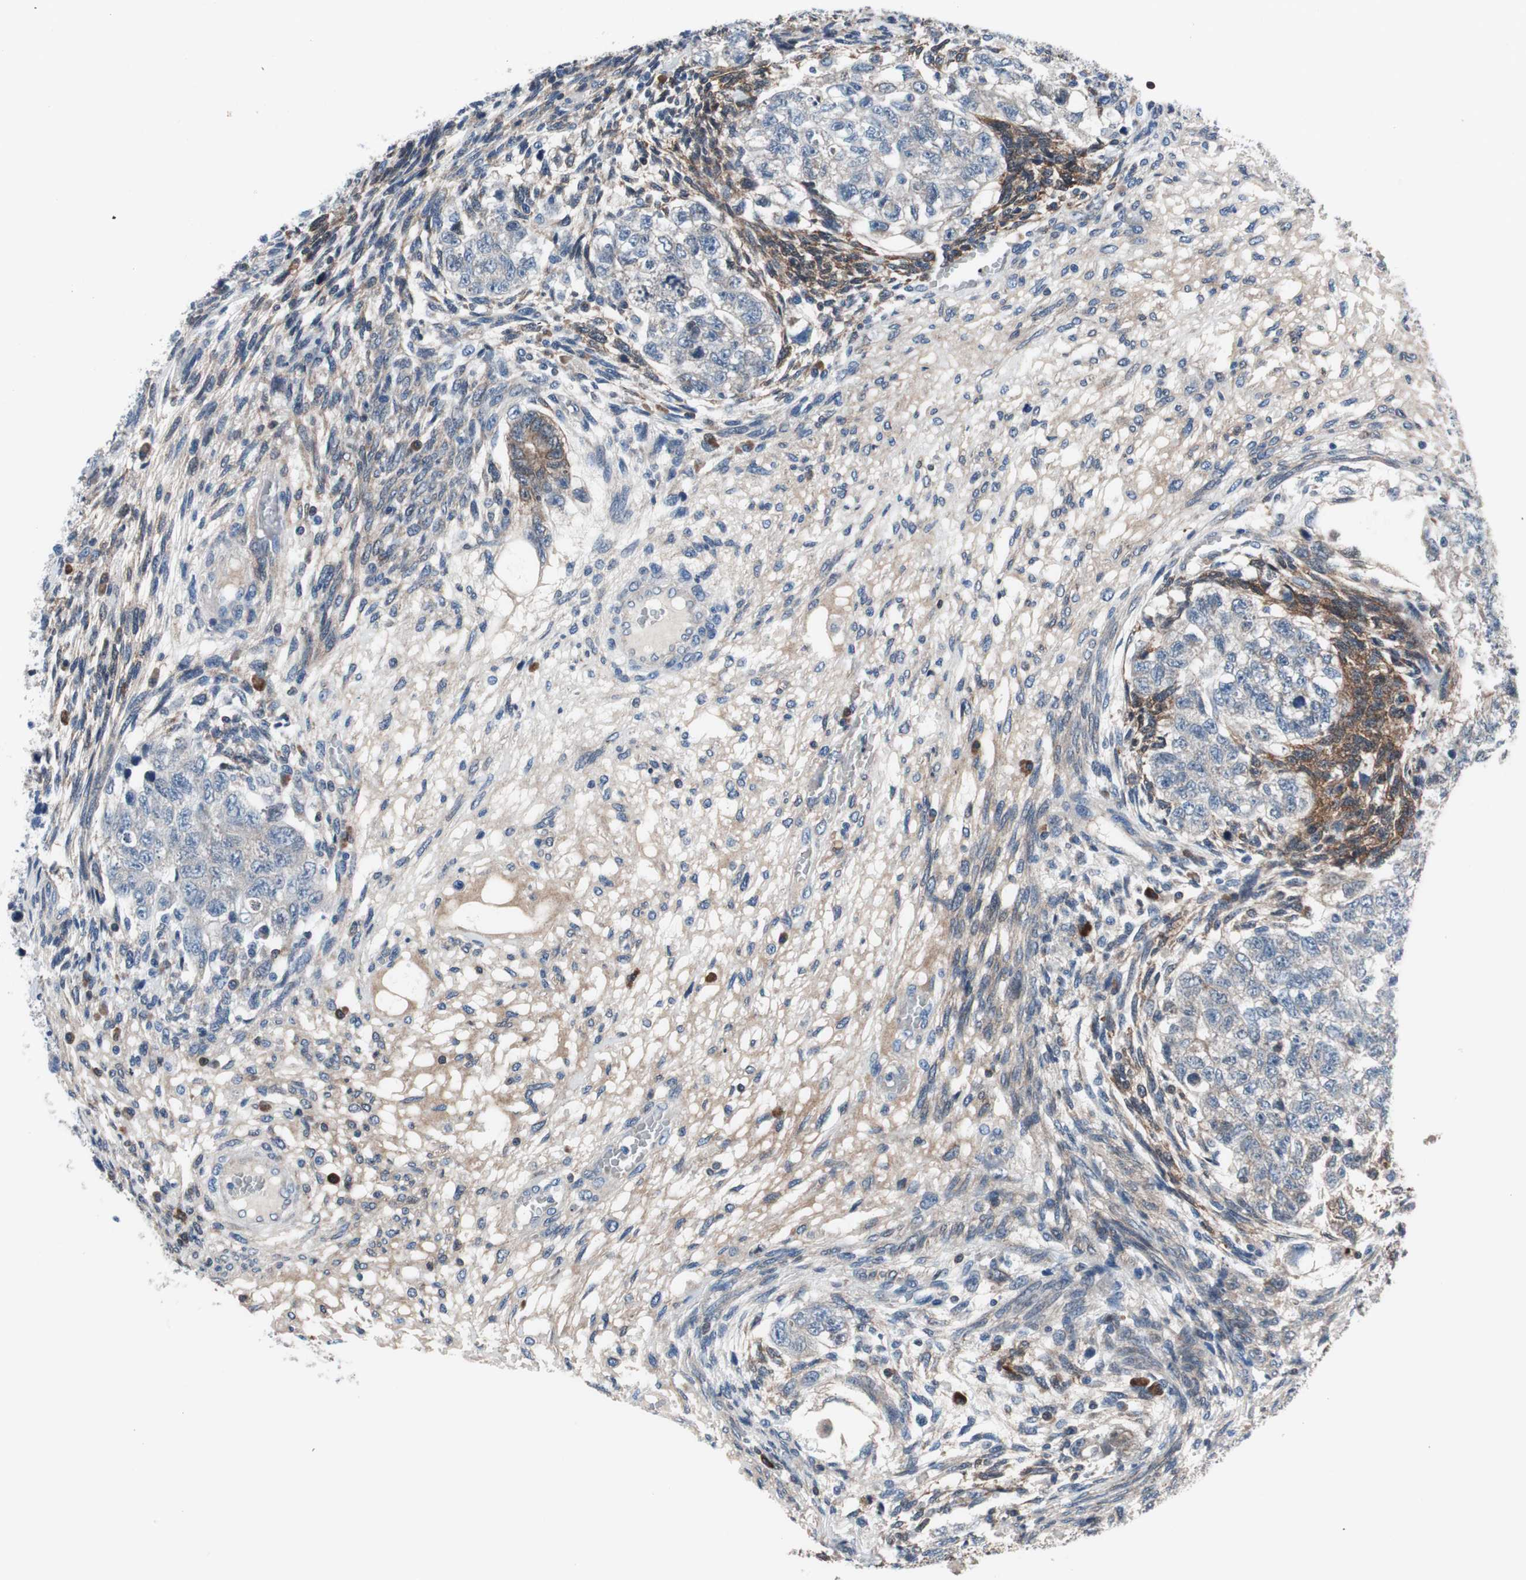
{"staining": {"intensity": "negative", "quantity": "none", "location": "none"}, "tissue": "testis cancer", "cell_type": "Tumor cells", "image_type": "cancer", "snomed": [{"axis": "morphology", "description": "Normal tissue, NOS"}, {"axis": "morphology", "description": "Carcinoma, Embryonal, NOS"}, {"axis": "topography", "description": "Testis"}], "caption": "An immunohistochemistry micrograph of embryonal carcinoma (testis) is shown. There is no staining in tumor cells of embryonal carcinoma (testis). (Brightfield microscopy of DAB IHC at high magnification).", "gene": "PRDX2", "patient": {"sex": "male", "age": 36}}